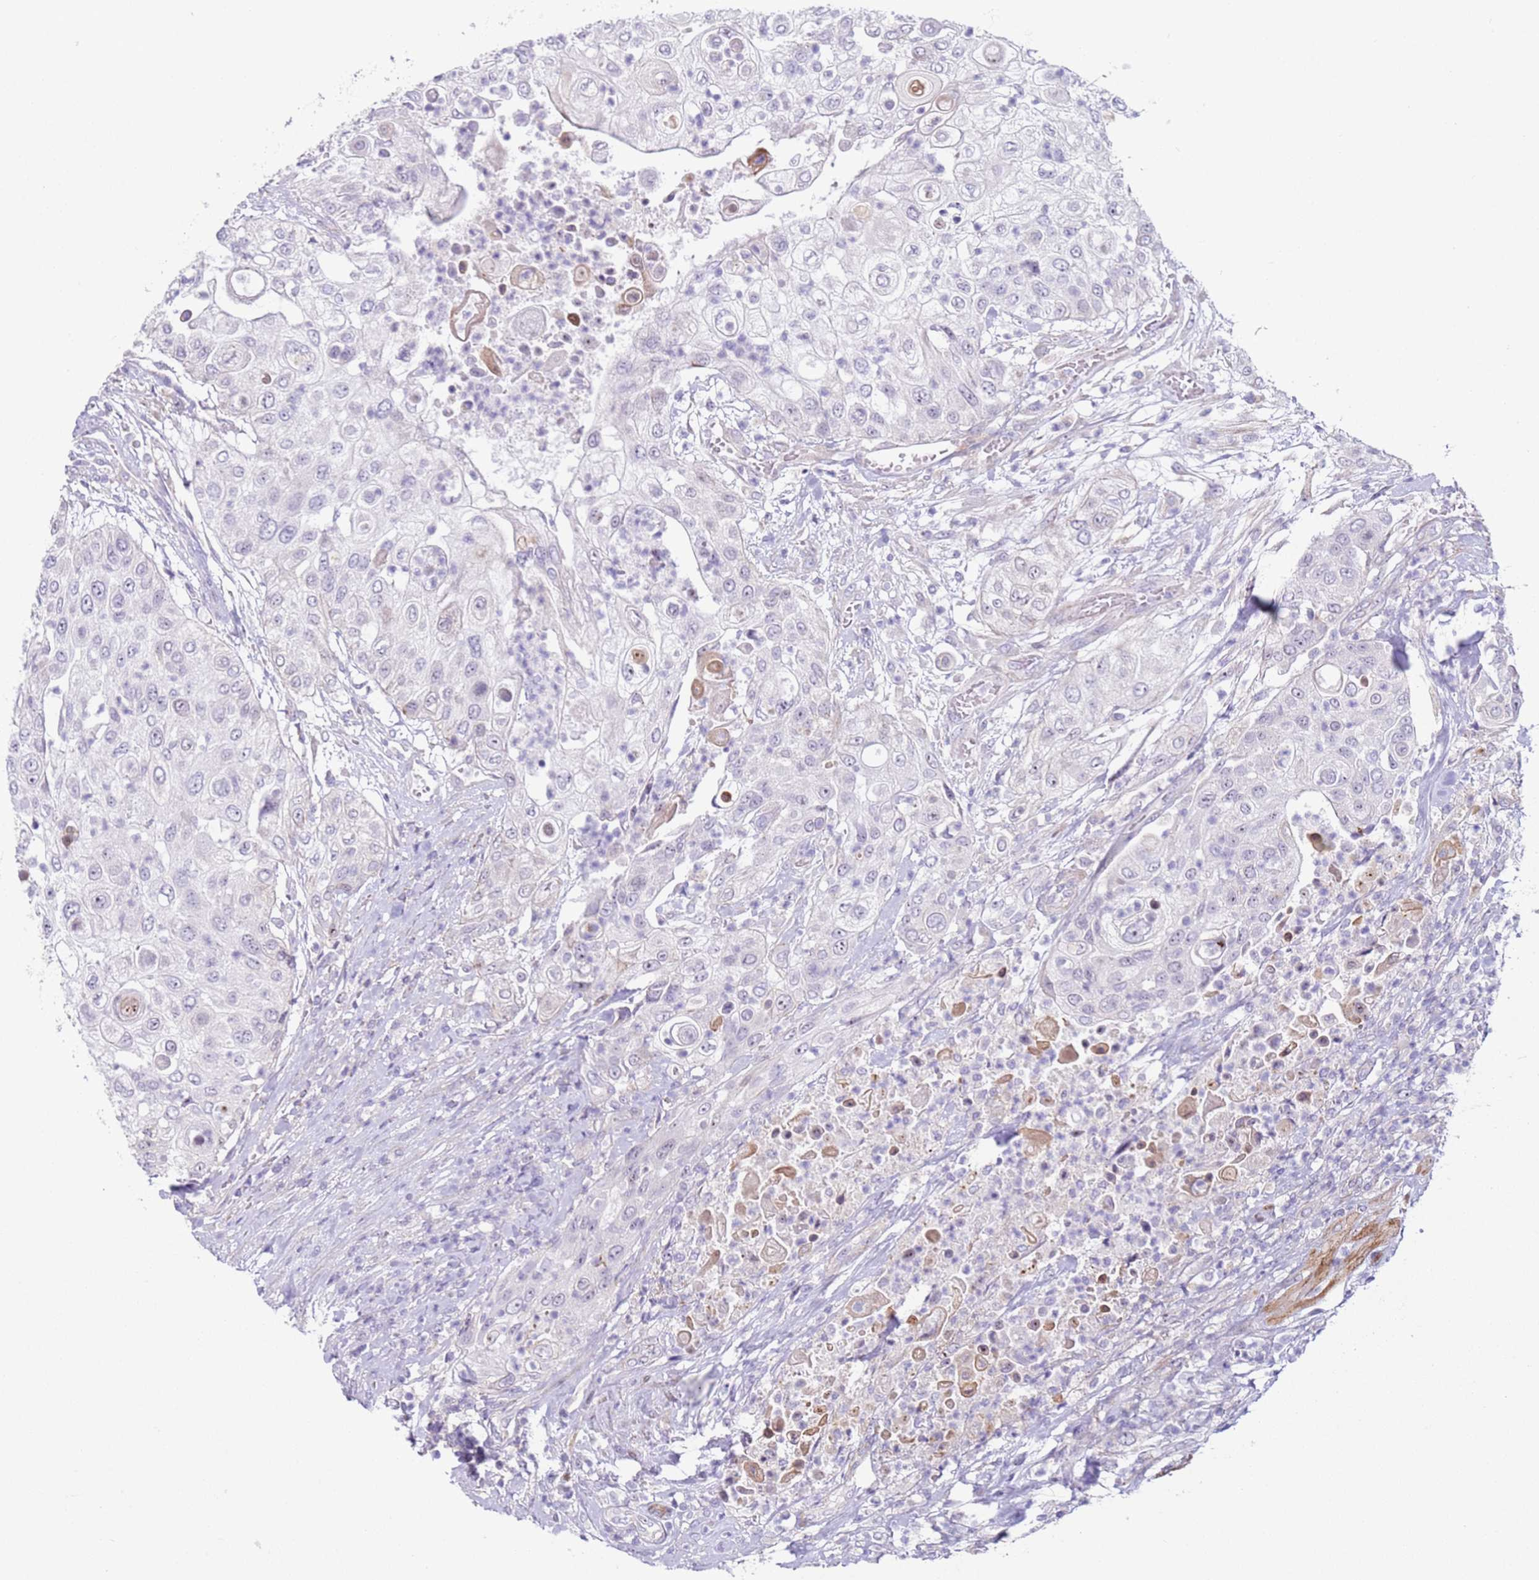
{"staining": {"intensity": "negative", "quantity": "none", "location": "none"}, "tissue": "urothelial cancer", "cell_type": "Tumor cells", "image_type": "cancer", "snomed": [{"axis": "morphology", "description": "Urothelial carcinoma, High grade"}, {"axis": "topography", "description": "Urinary bladder"}], "caption": "High-grade urothelial carcinoma was stained to show a protein in brown. There is no significant positivity in tumor cells.", "gene": "HEATR1", "patient": {"sex": "female", "age": 79}}